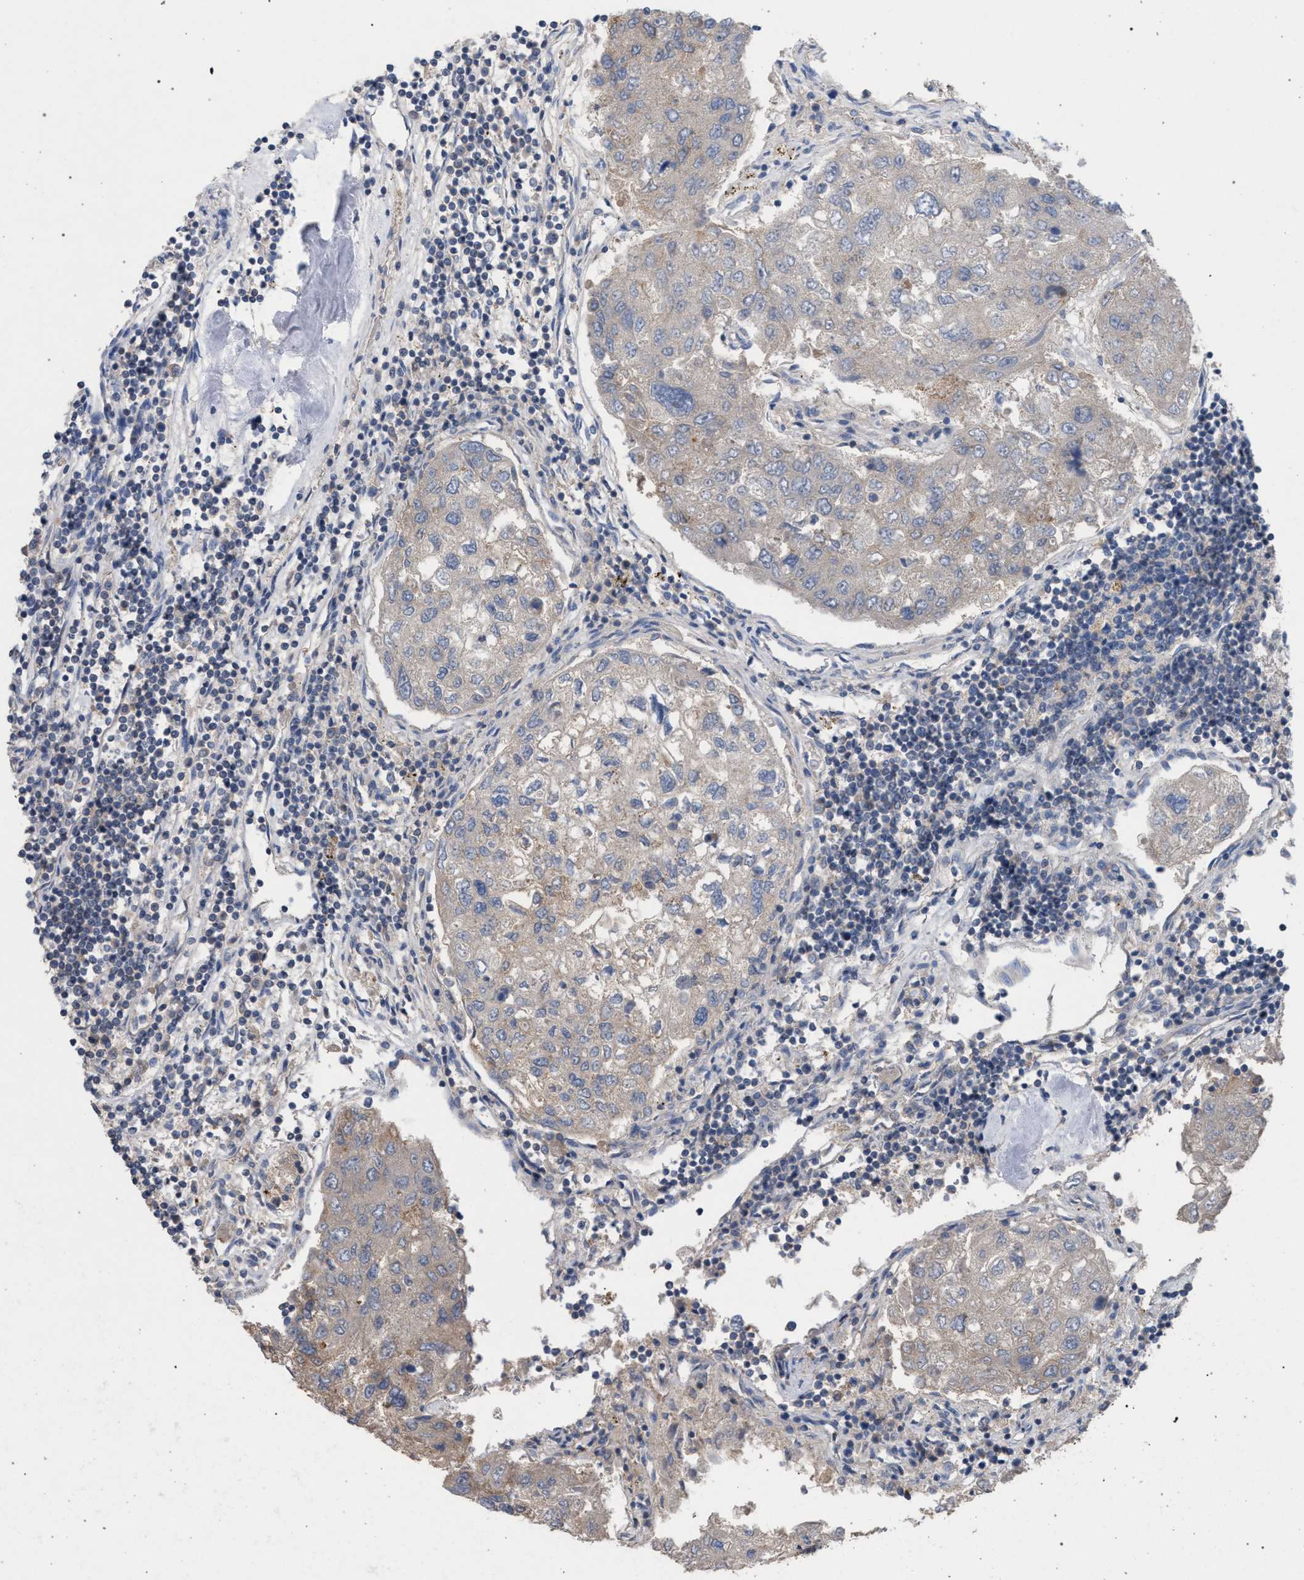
{"staining": {"intensity": "weak", "quantity": "25%-75%", "location": "cytoplasmic/membranous"}, "tissue": "urothelial cancer", "cell_type": "Tumor cells", "image_type": "cancer", "snomed": [{"axis": "morphology", "description": "Urothelial carcinoma, High grade"}, {"axis": "topography", "description": "Lymph node"}, {"axis": "topography", "description": "Urinary bladder"}], "caption": "Immunohistochemistry photomicrograph of neoplastic tissue: human urothelial cancer stained using immunohistochemistry displays low levels of weak protein expression localized specifically in the cytoplasmic/membranous of tumor cells, appearing as a cytoplasmic/membranous brown color.", "gene": "TECPR1", "patient": {"sex": "male", "age": 51}}